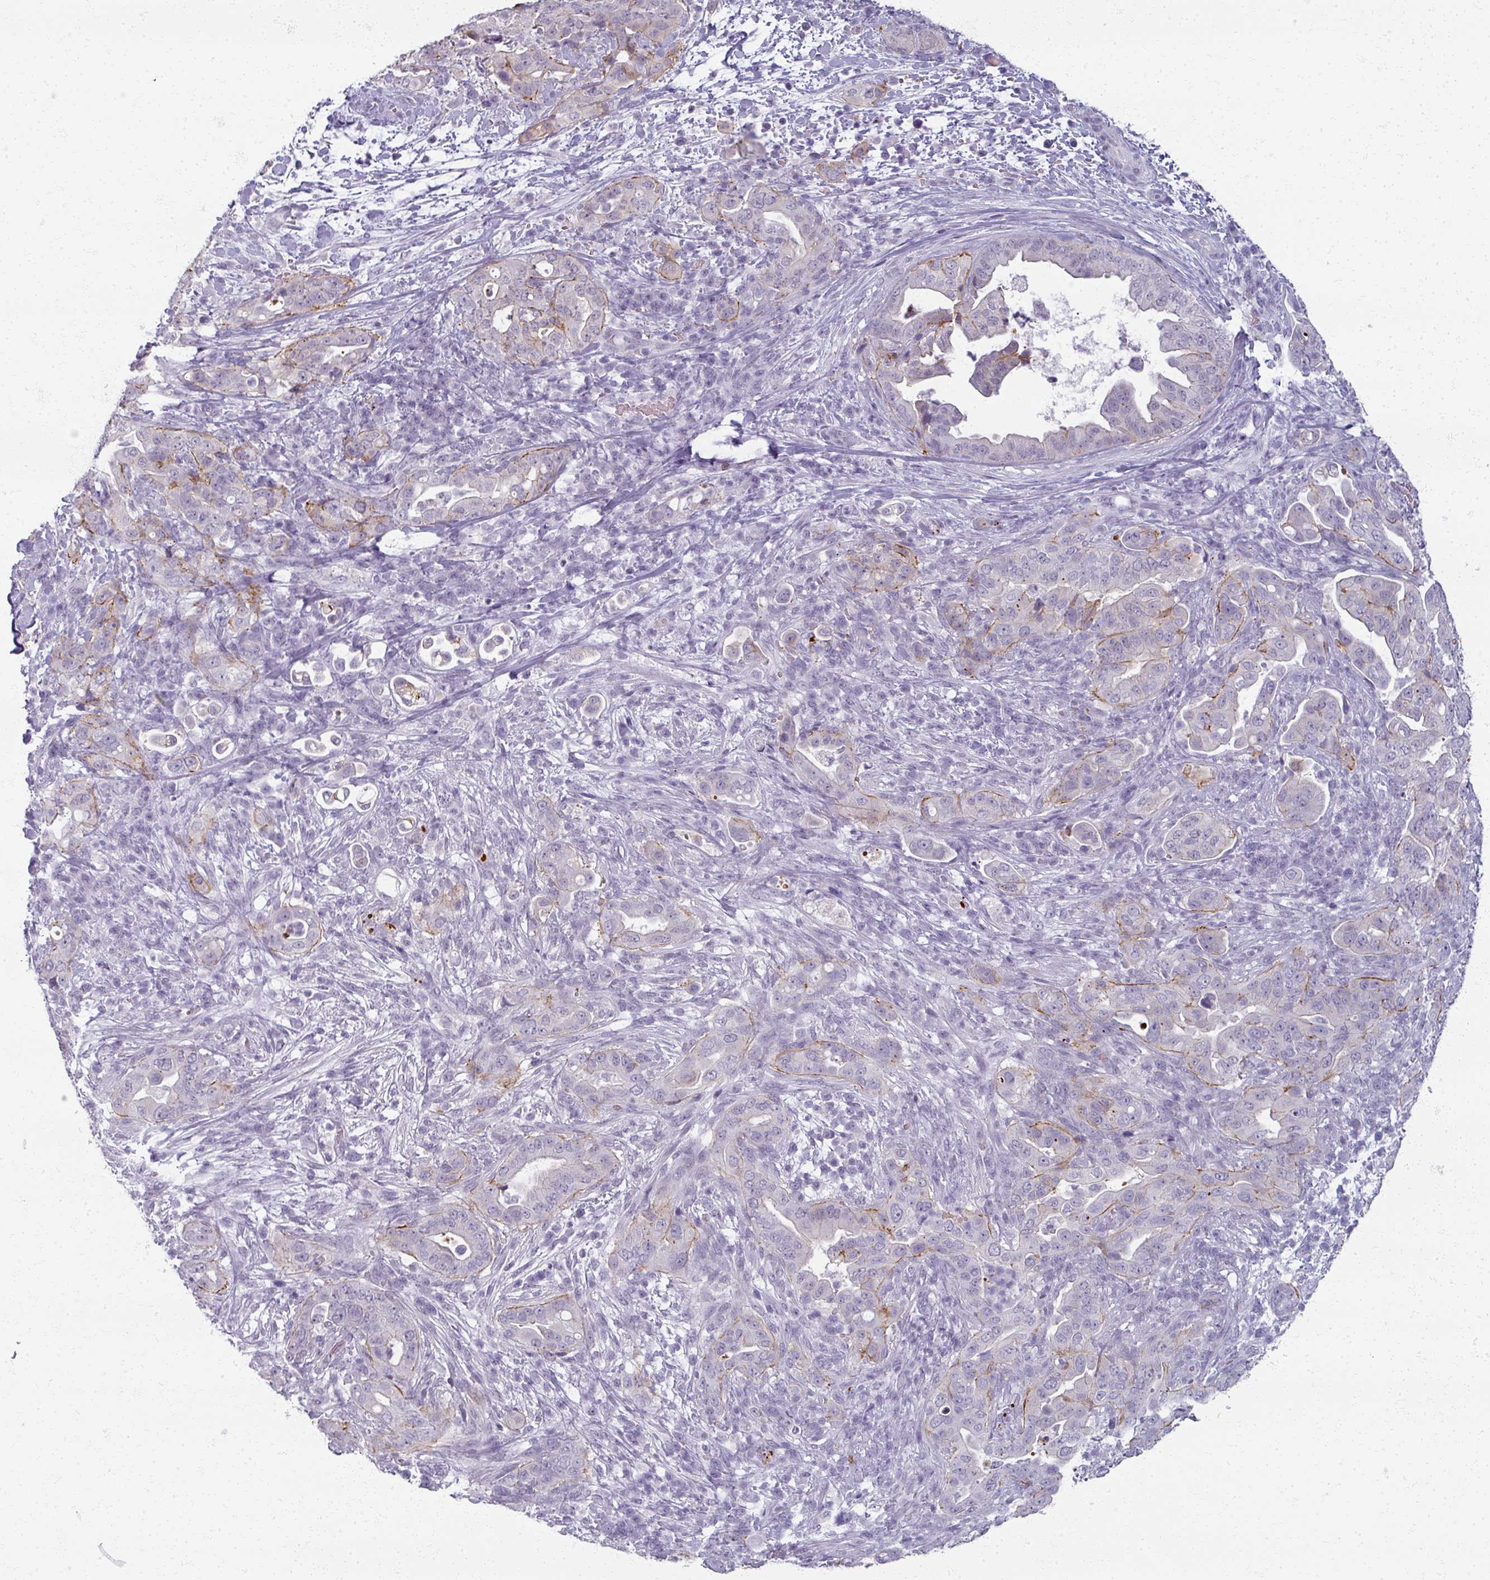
{"staining": {"intensity": "moderate", "quantity": "<25%", "location": "cytoplasmic/membranous"}, "tissue": "pancreatic cancer", "cell_type": "Tumor cells", "image_type": "cancer", "snomed": [{"axis": "morphology", "description": "Normal tissue, NOS"}, {"axis": "morphology", "description": "Adenocarcinoma, NOS"}, {"axis": "topography", "description": "Lymph node"}, {"axis": "topography", "description": "Pancreas"}], "caption": "Immunohistochemistry (DAB (3,3'-diaminobenzidine)) staining of human adenocarcinoma (pancreatic) reveals moderate cytoplasmic/membranous protein expression in approximately <25% of tumor cells. (Stains: DAB (3,3'-diaminobenzidine) in brown, nuclei in blue, Microscopy: brightfield microscopy at high magnification).", "gene": "RFPL2", "patient": {"sex": "female", "age": 67}}